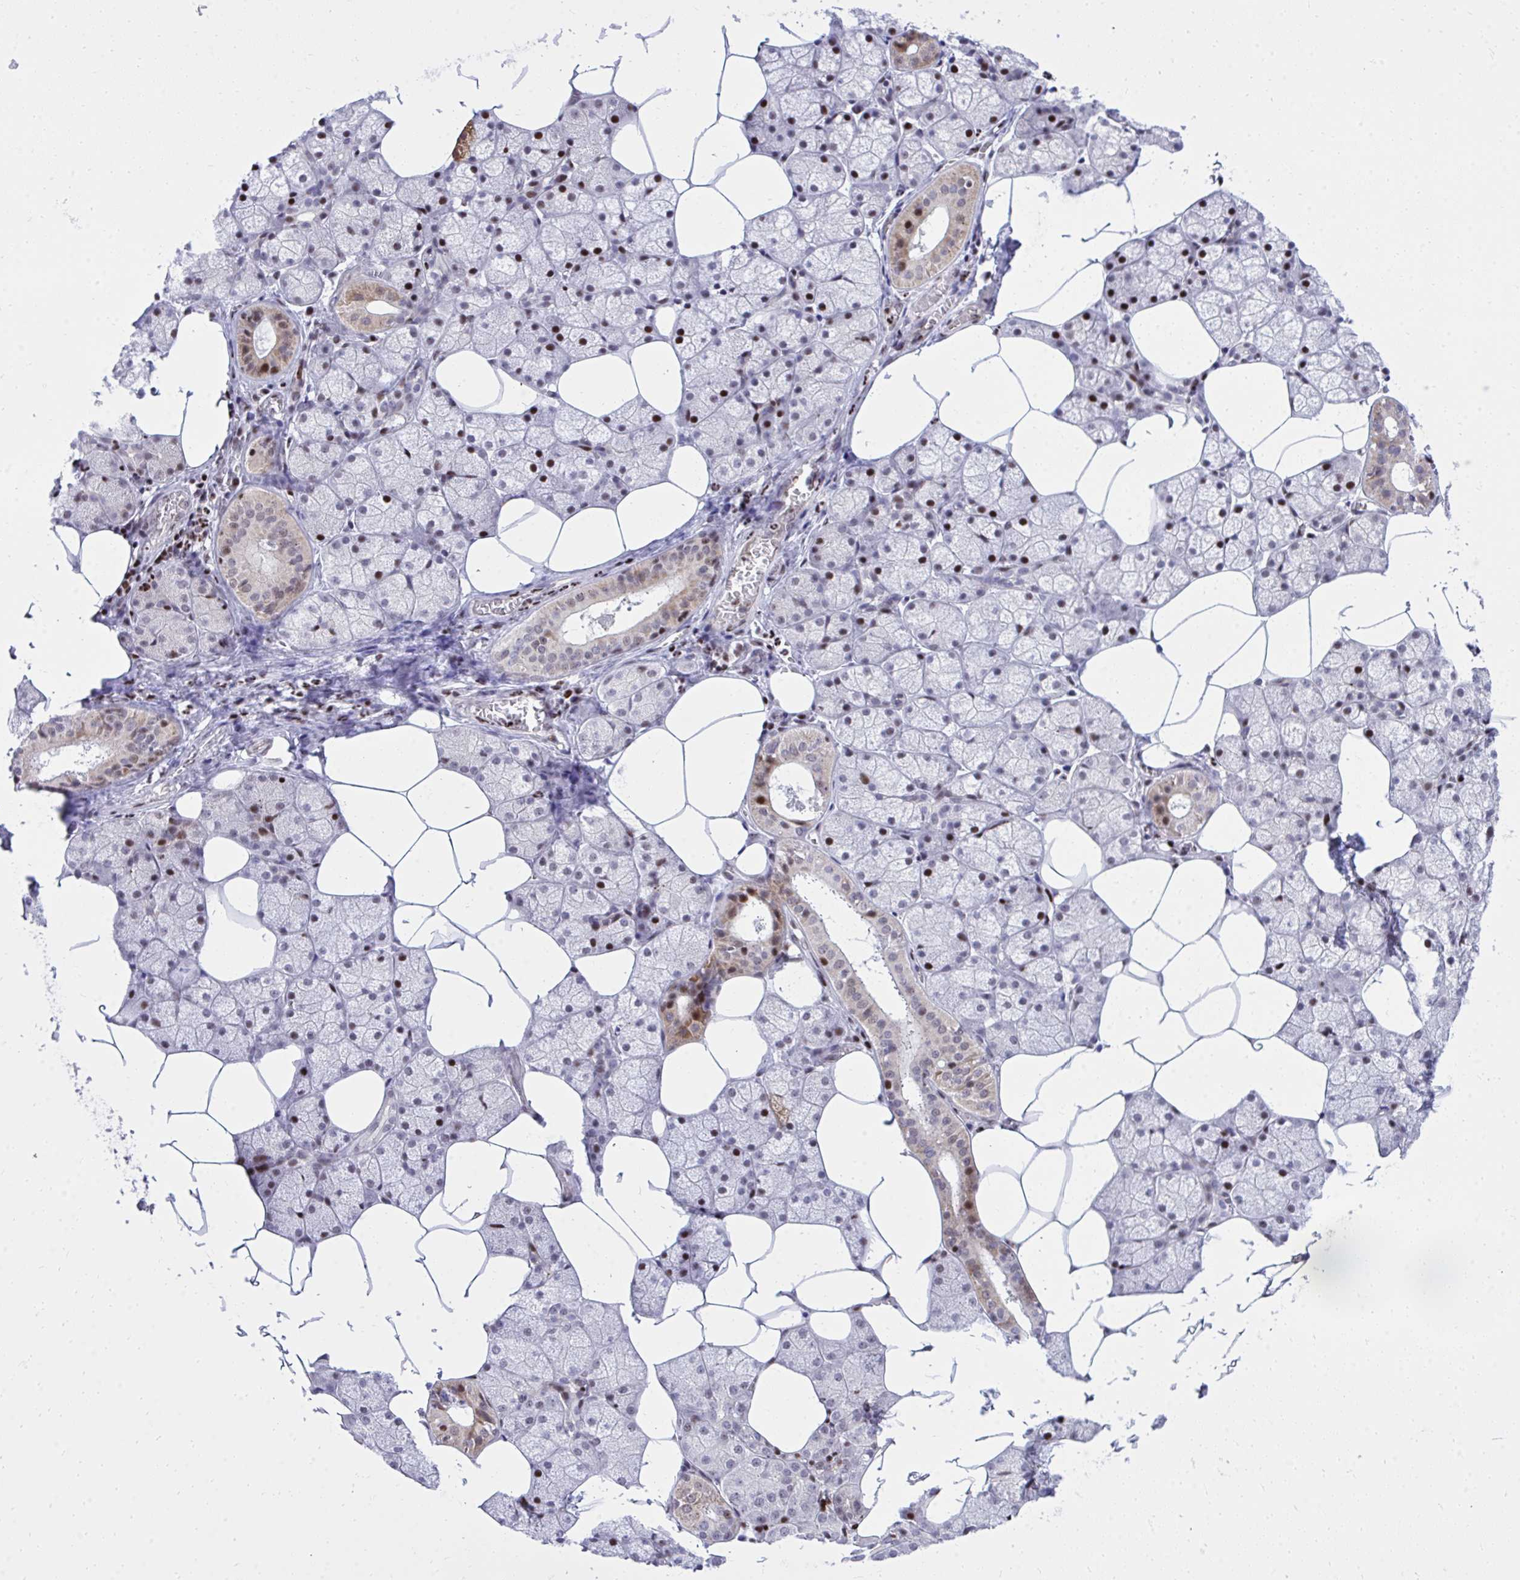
{"staining": {"intensity": "strong", "quantity": "25%-75%", "location": "nuclear"}, "tissue": "salivary gland", "cell_type": "Glandular cells", "image_type": "normal", "snomed": [{"axis": "morphology", "description": "Normal tissue, NOS"}, {"axis": "topography", "description": "Salivary gland"}], "caption": "Salivary gland stained with DAB IHC displays high levels of strong nuclear staining in about 25%-75% of glandular cells. (DAB (3,3'-diaminobenzidine) IHC, brown staining for protein, blue staining for nuclei).", "gene": "C14orf39", "patient": {"sex": "female", "age": 43}}